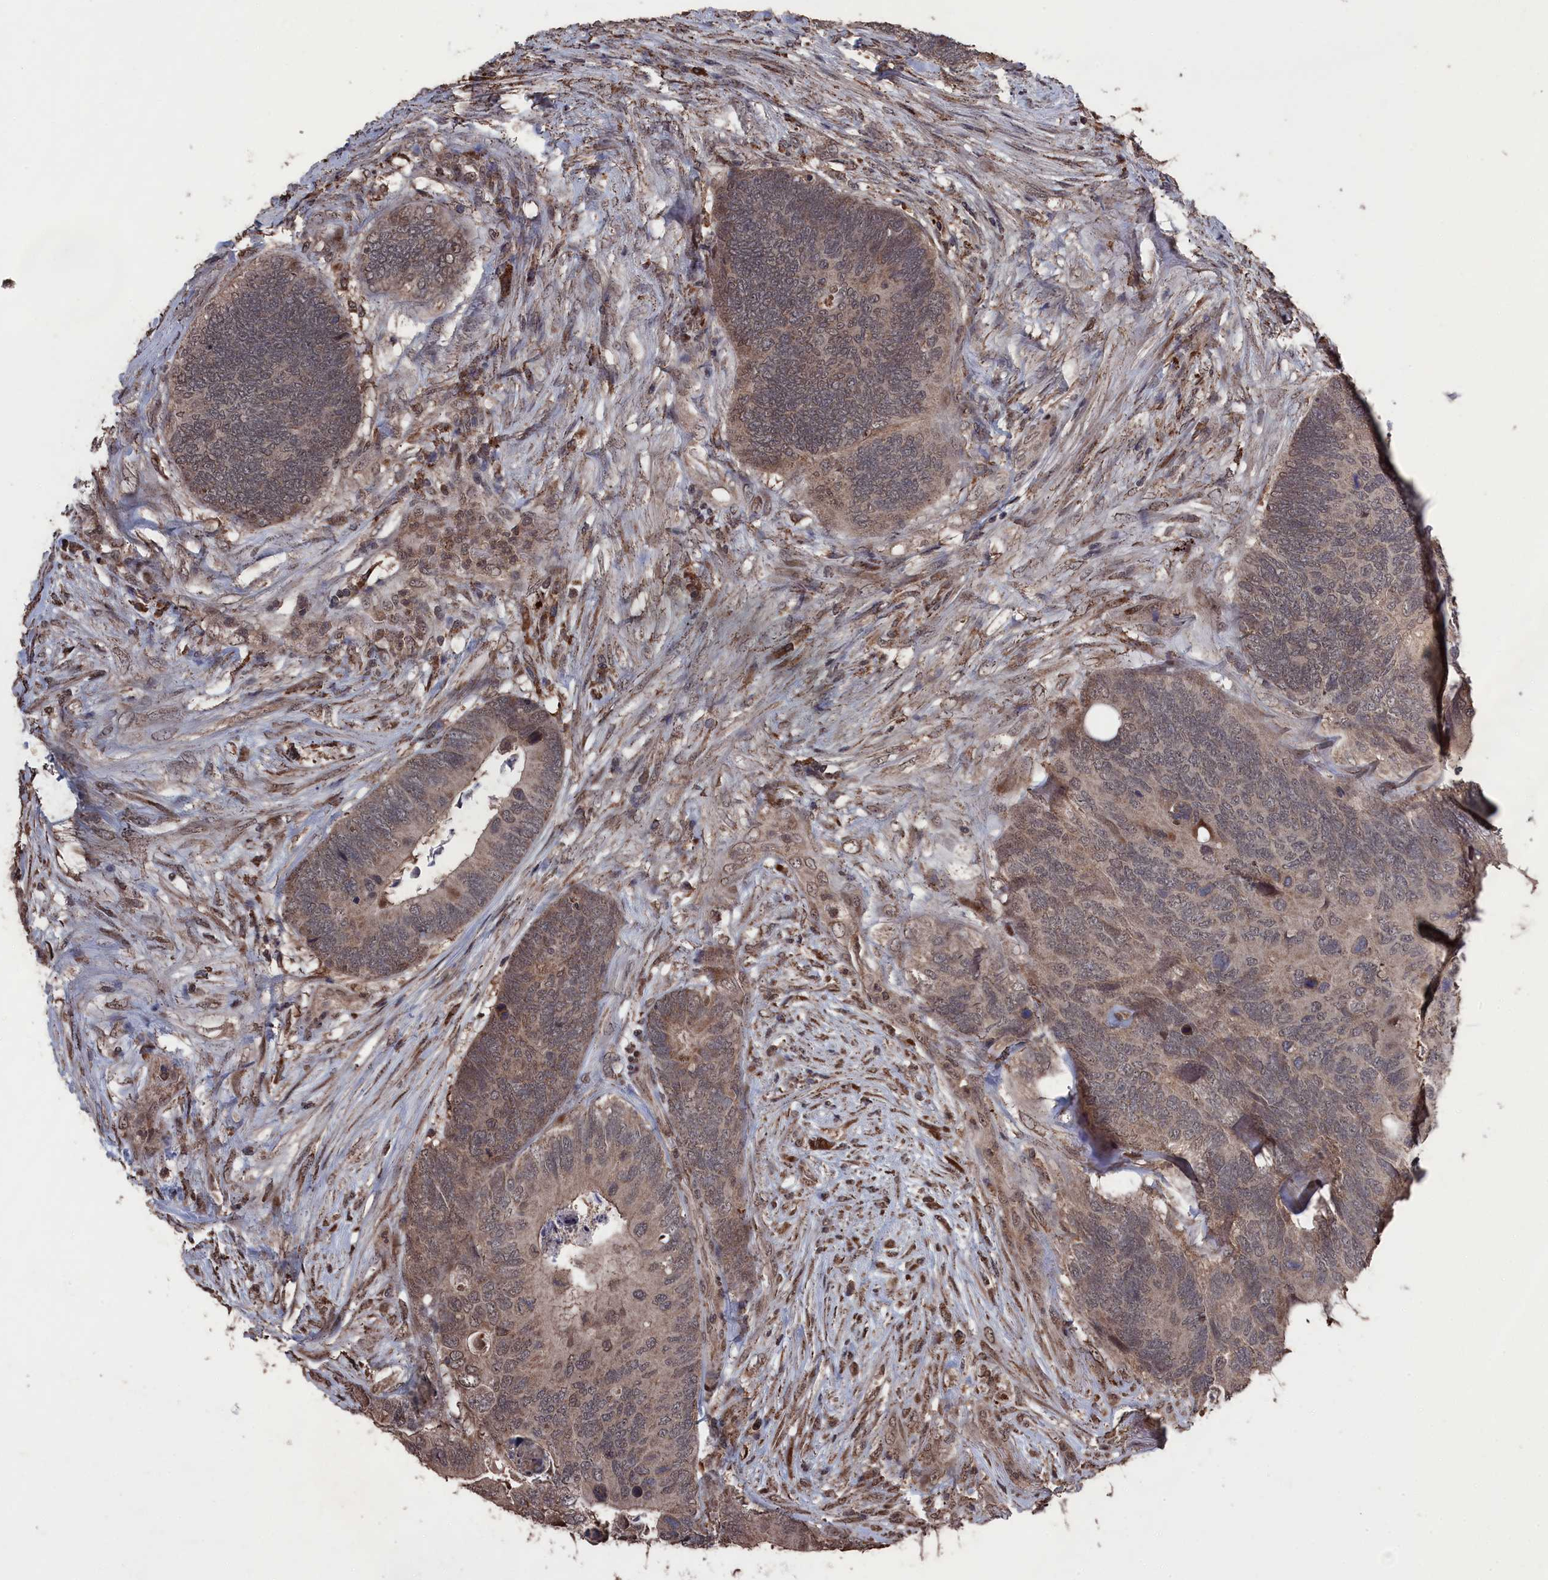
{"staining": {"intensity": "moderate", "quantity": "25%-75%", "location": "cytoplasmic/membranous,nuclear"}, "tissue": "colorectal cancer", "cell_type": "Tumor cells", "image_type": "cancer", "snomed": [{"axis": "morphology", "description": "Adenocarcinoma, NOS"}, {"axis": "topography", "description": "Colon"}], "caption": "An image of colorectal adenocarcinoma stained for a protein exhibits moderate cytoplasmic/membranous and nuclear brown staining in tumor cells.", "gene": "CEACAM21", "patient": {"sex": "female", "age": 67}}